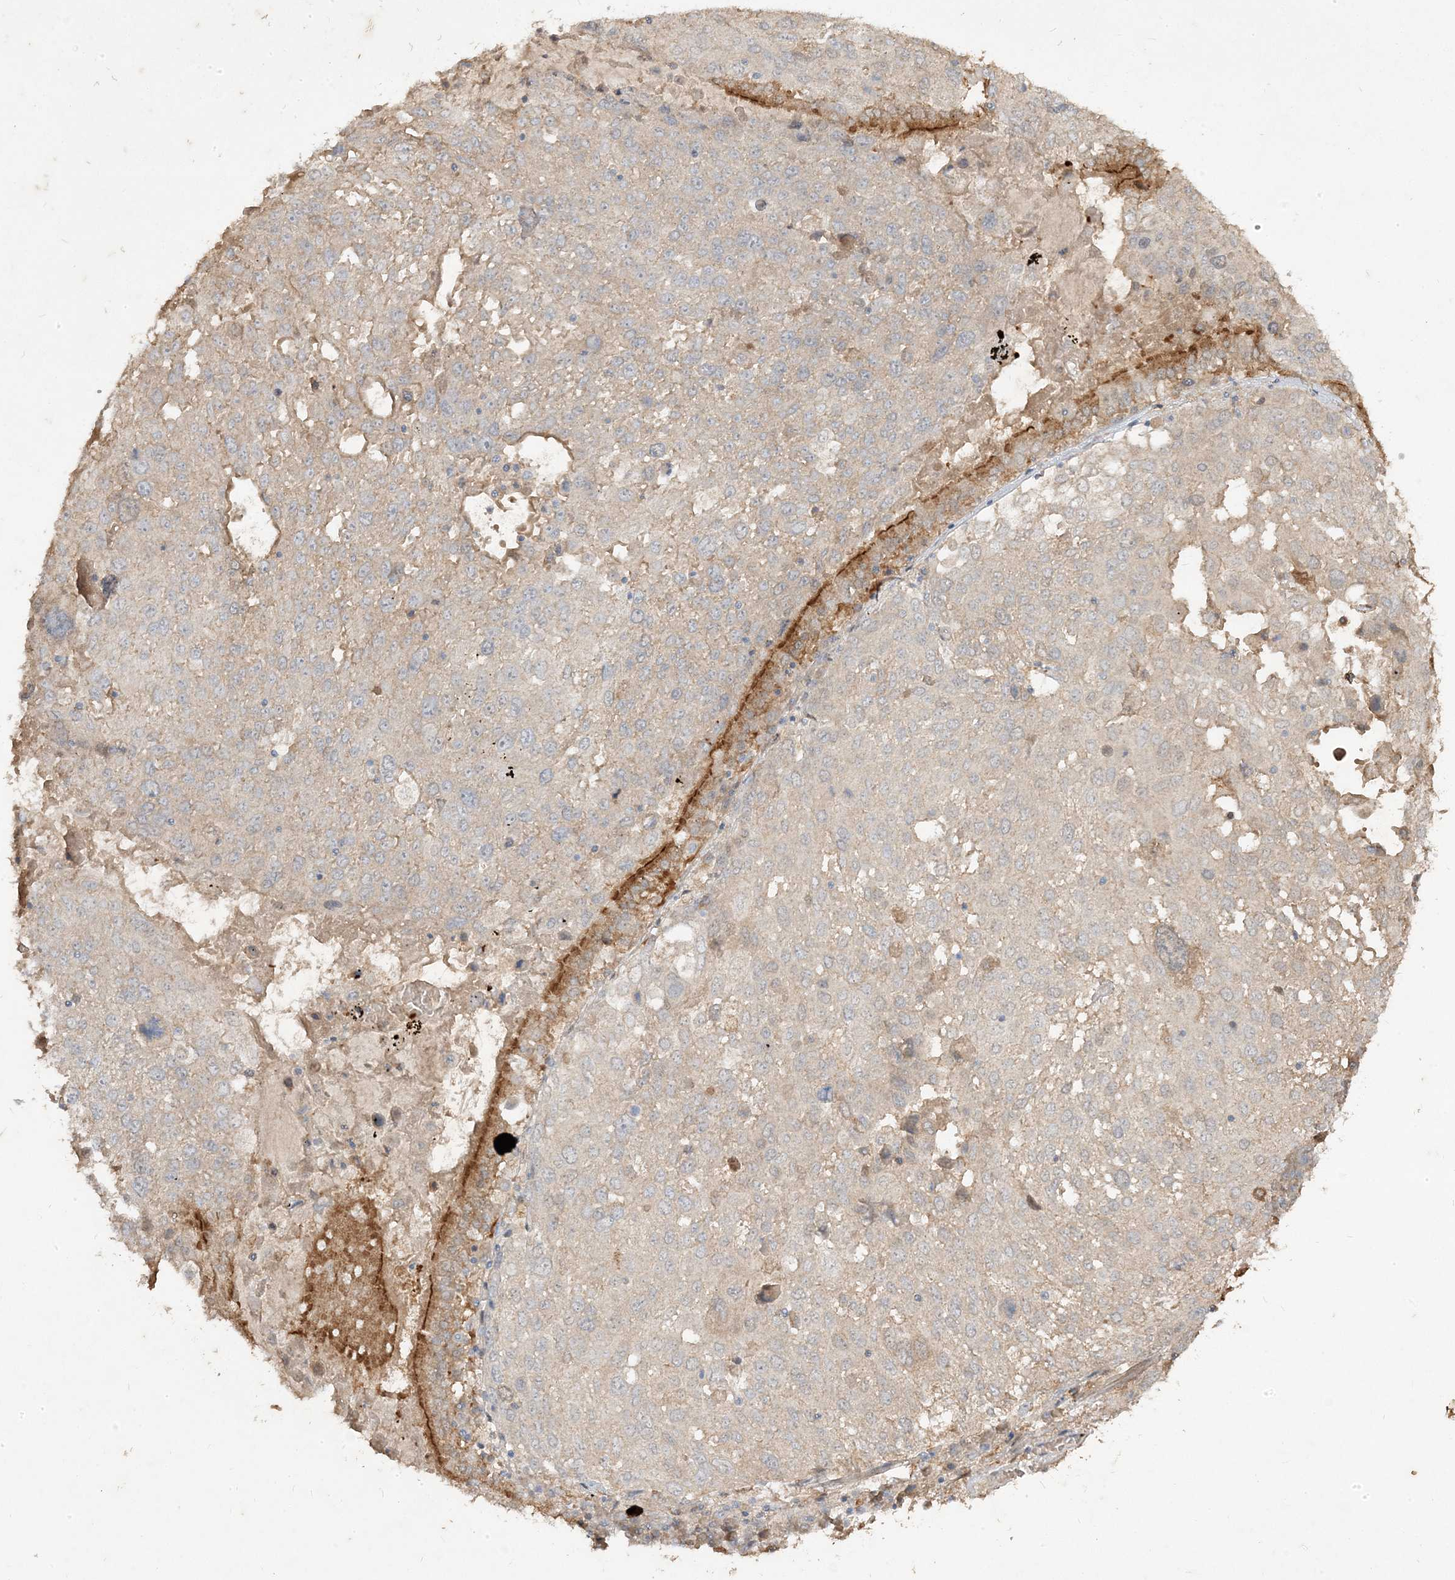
{"staining": {"intensity": "weak", "quantity": "<25%", "location": "cytoplasmic/membranous"}, "tissue": "lung cancer", "cell_type": "Tumor cells", "image_type": "cancer", "snomed": [{"axis": "morphology", "description": "Squamous cell carcinoma, NOS"}, {"axis": "topography", "description": "Lung"}], "caption": "A high-resolution histopathology image shows IHC staining of lung cancer (squamous cell carcinoma), which exhibits no significant staining in tumor cells. (DAB immunohistochemistry, high magnification).", "gene": "RGL4", "patient": {"sex": "male", "age": 65}}